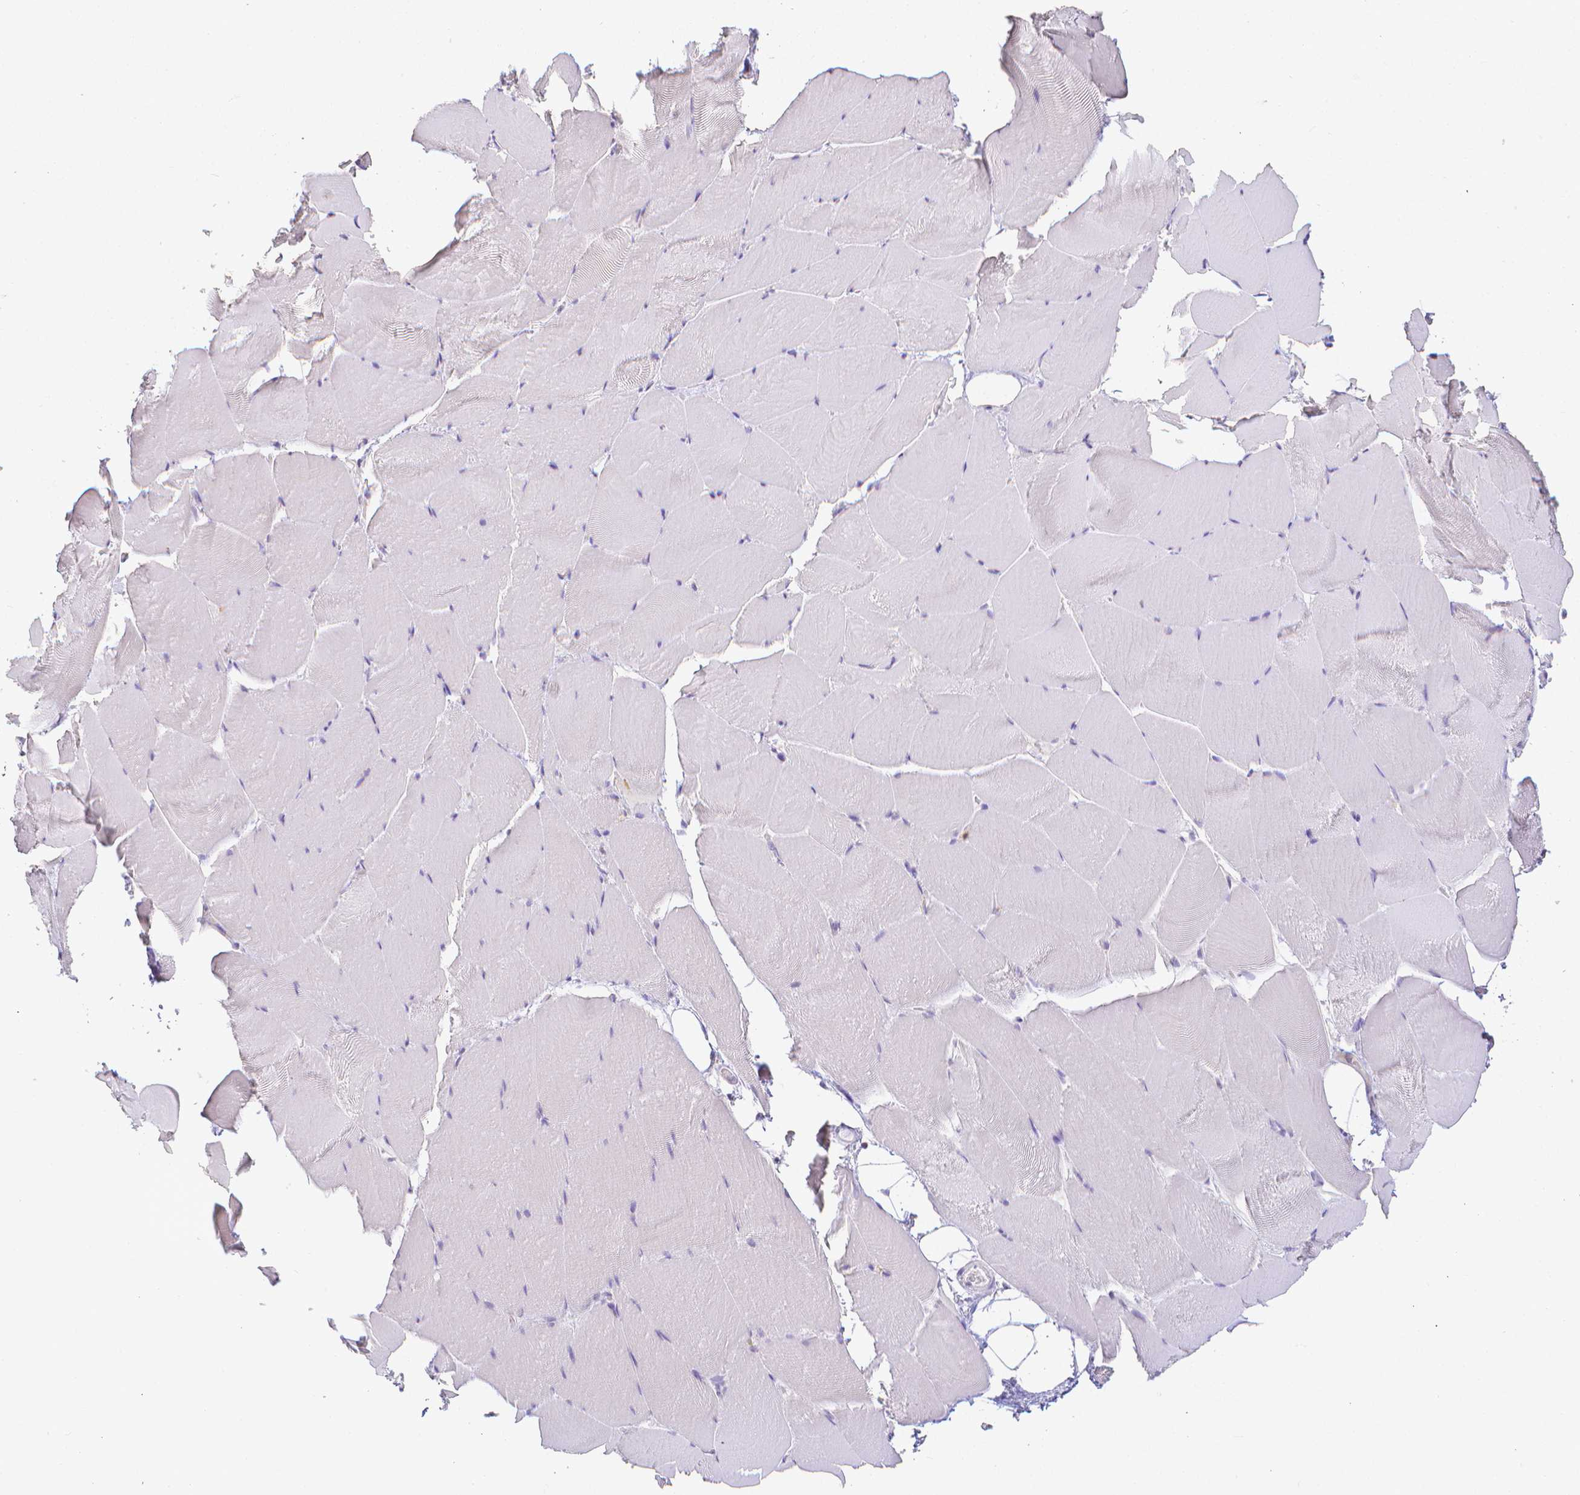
{"staining": {"intensity": "negative", "quantity": "none", "location": "none"}, "tissue": "skeletal muscle", "cell_type": "Myocytes", "image_type": "normal", "snomed": [{"axis": "morphology", "description": "Normal tissue, NOS"}, {"axis": "topography", "description": "Skeletal muscle"}], "caption": "Protein analysis of normal skeletal muscle demonstrates no significant positivity in myocytes.", "gene": "COTL1", "patient": {"sex": "female", "age": 64}}